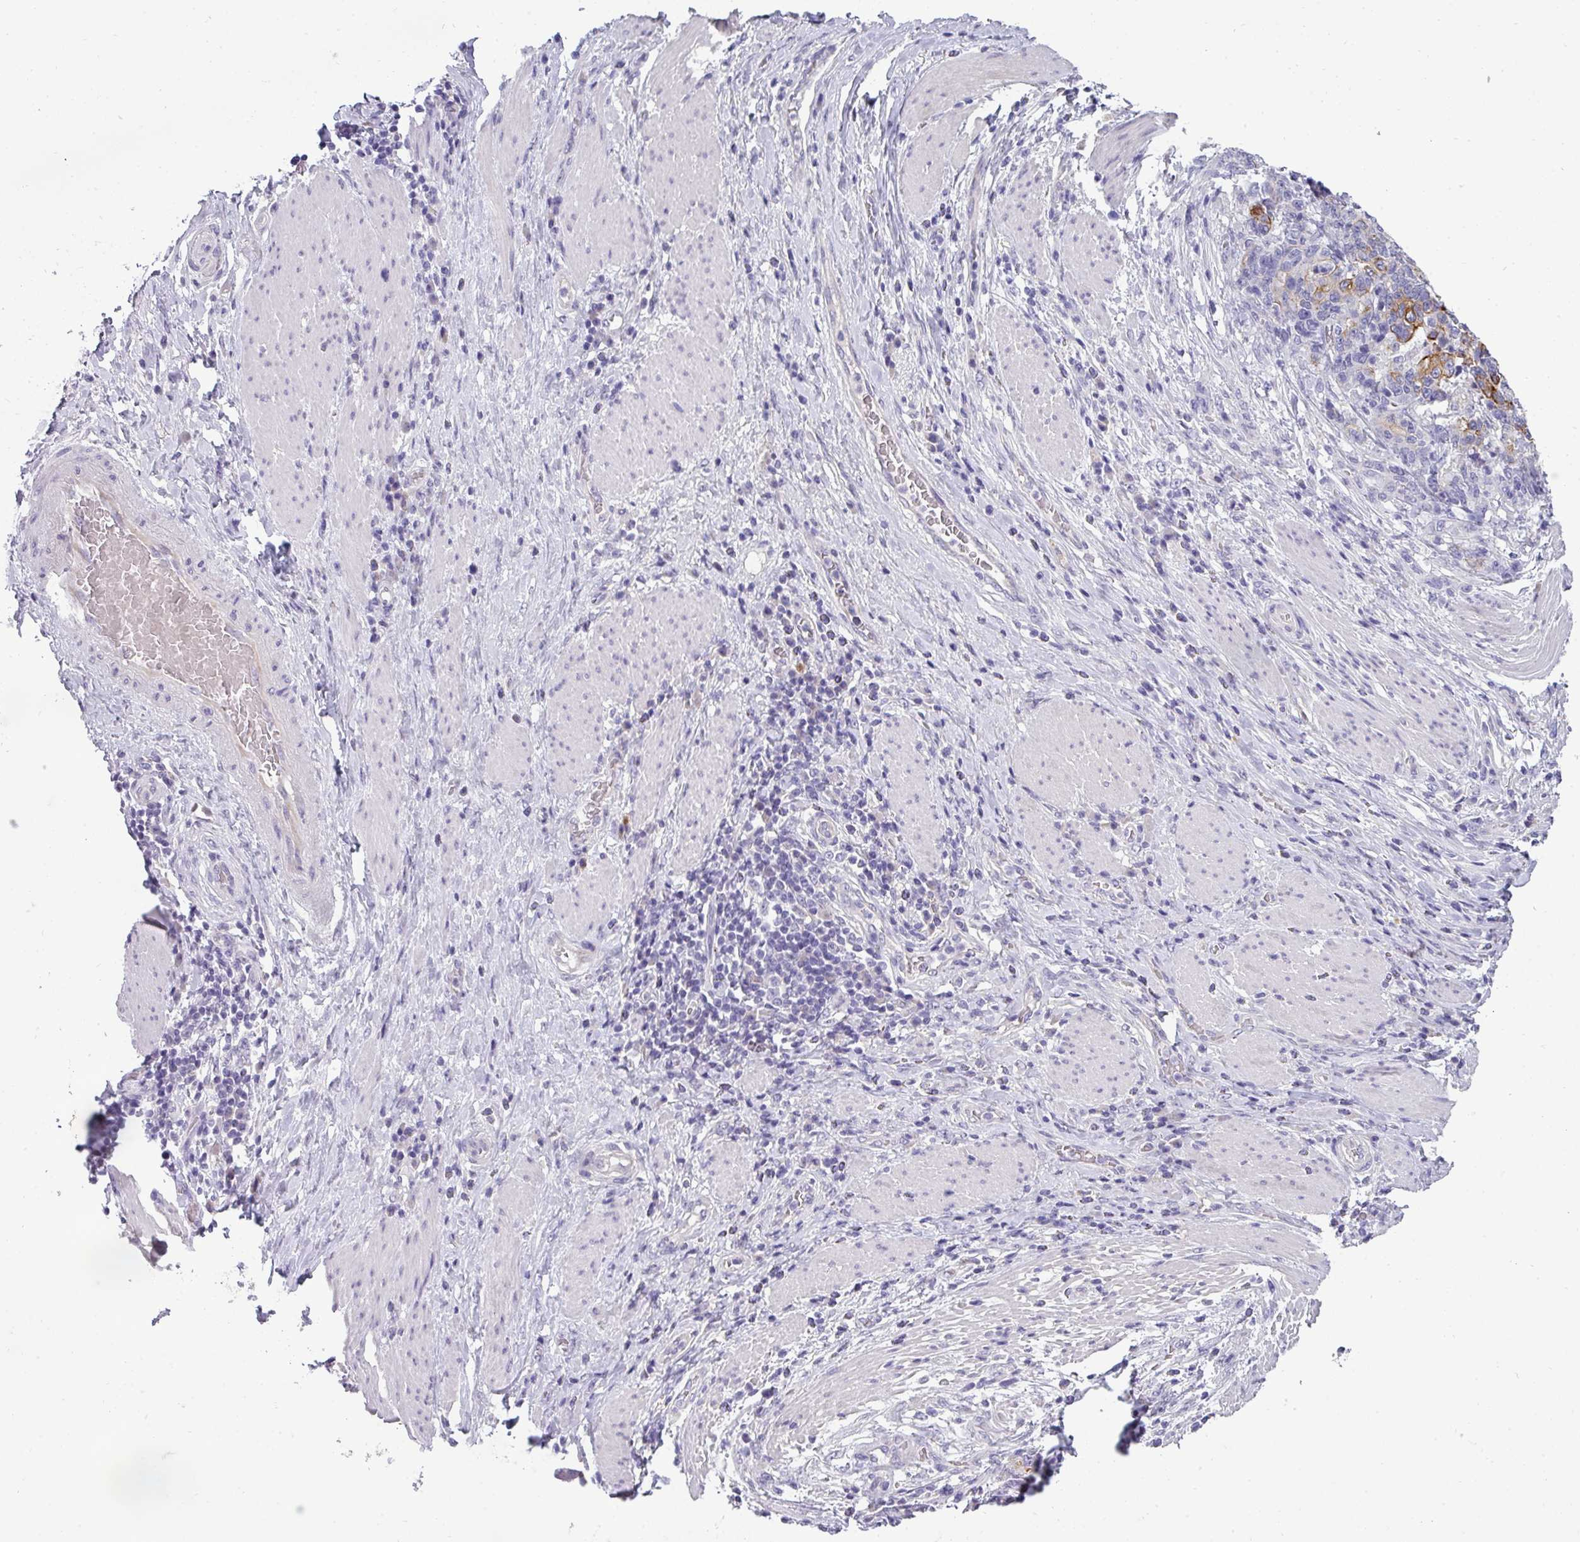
{"staining": {"intensity": "strong", "quantity": "25%-75%", "location": "cytoplasmic/membranous"}, "tissue": "stomach cancer", "cell_type": "Tumor cells", "image_type": "cancer", "snomed": [{"axis": "morphology", "description": "Normal tissue, NOS"}, {"axis": "morphology", "description": "Adenocarcinoma, NOS"}, {"axis": "topography", "description": "Stomach"}], "caption": "Human stomach cancer (adenocarcinoma) stained with a protein marker reveals strong staining in tumor cells.", "gene": "ASXL3", "patient": {"sex": "female", "age": 64}}